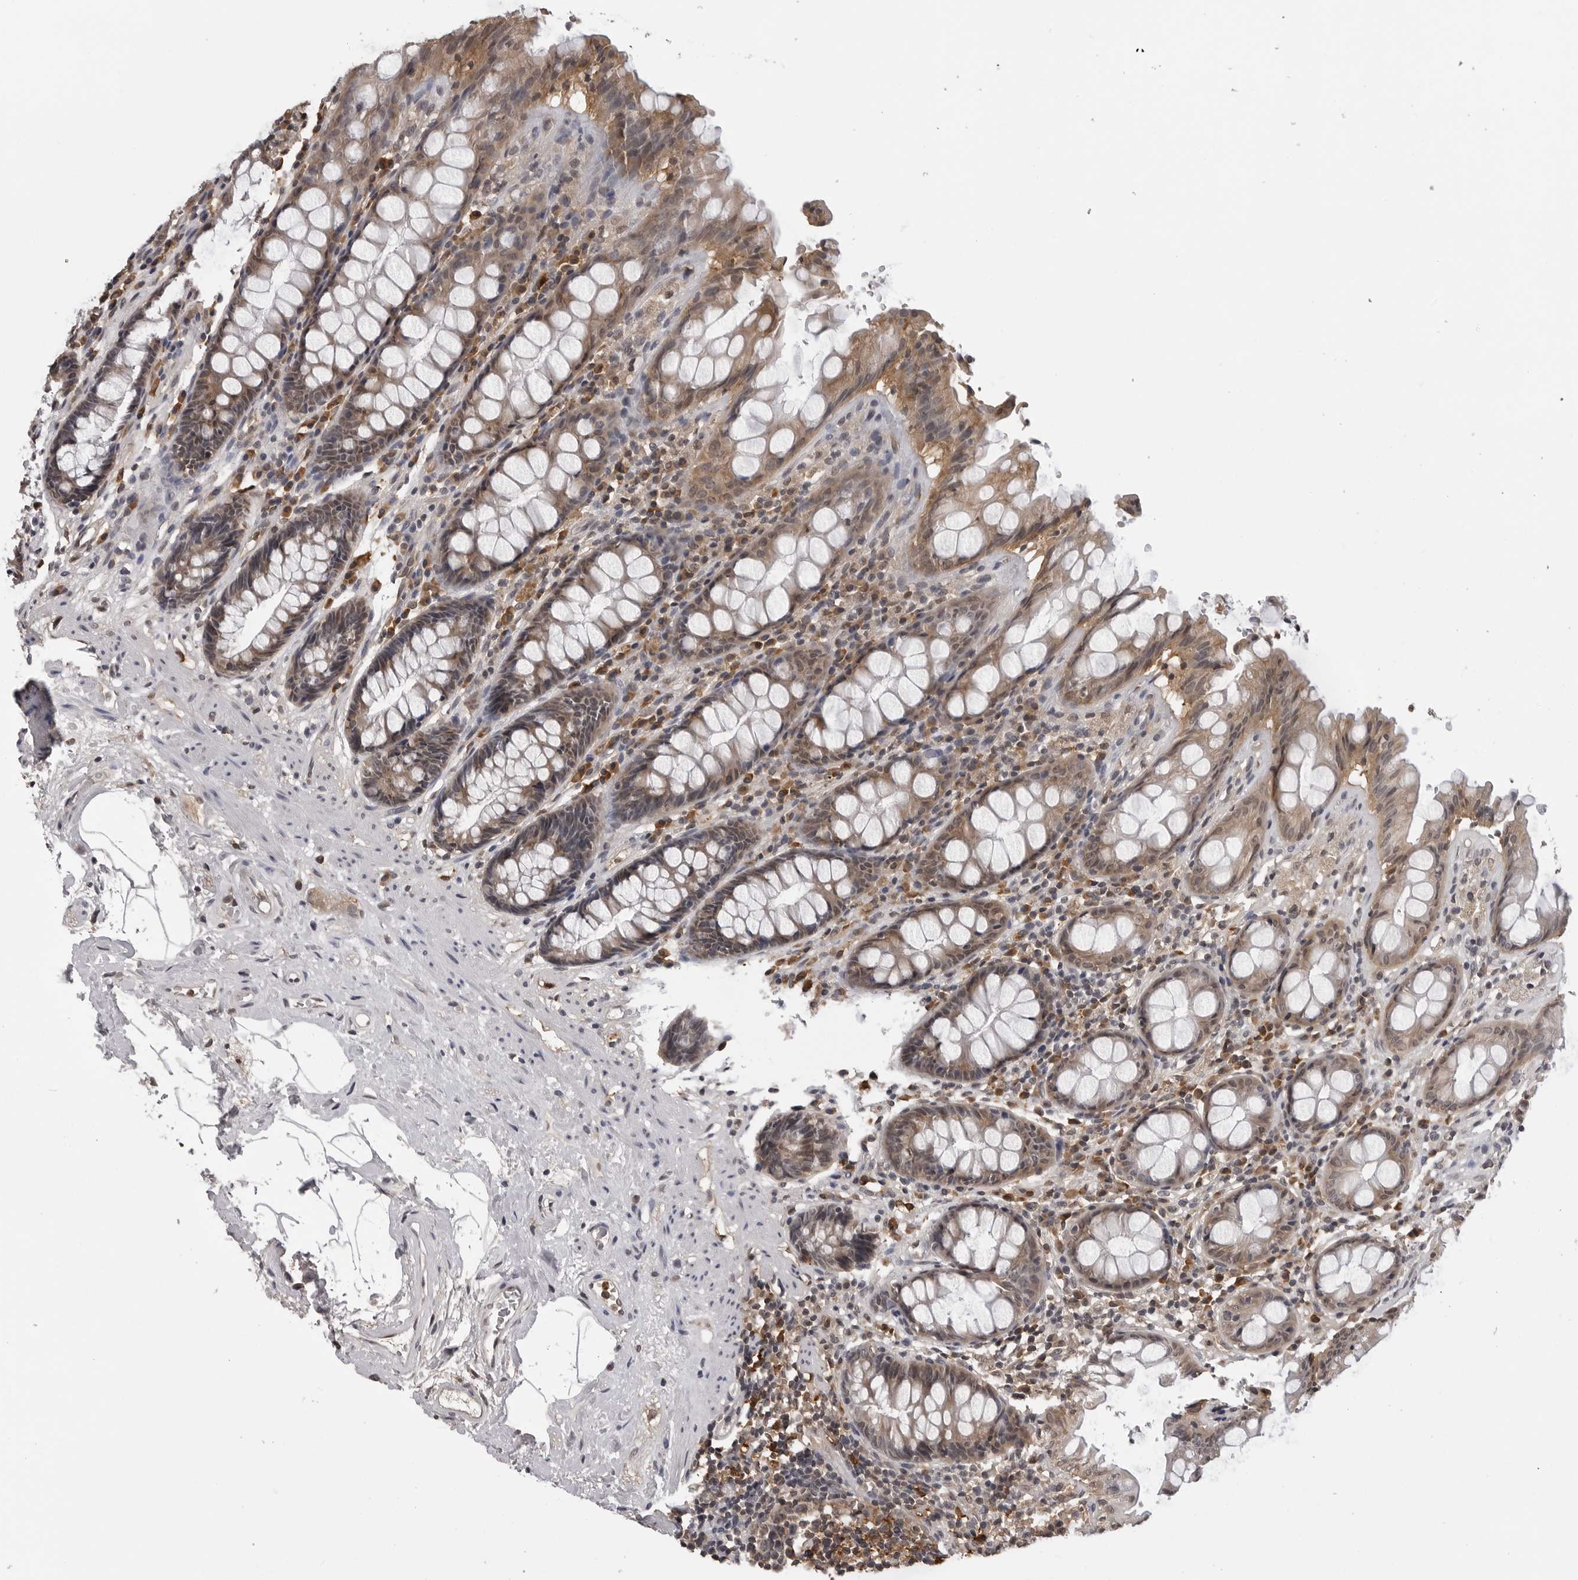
{"staining": {"intensity": "moderate", "quantity": ">75%", "location": "cytoplasmic/membranous"}, "tissue": "rectum", "cell_type": "Glandular cells", "image_type": "normal", "snomed": [{"axis": "morphology", "description": "Normal tissue, NOS"}, {"axis": "topography", "description": "Rectum"}], "caption": "Human rectum stained with a brown dye demonstrates moderate cytoplasmic/membranous positive positivity in about >75% of glandular cells.", "gene": "TRMT13", "patient": {"sex": "male", "age": 64}}